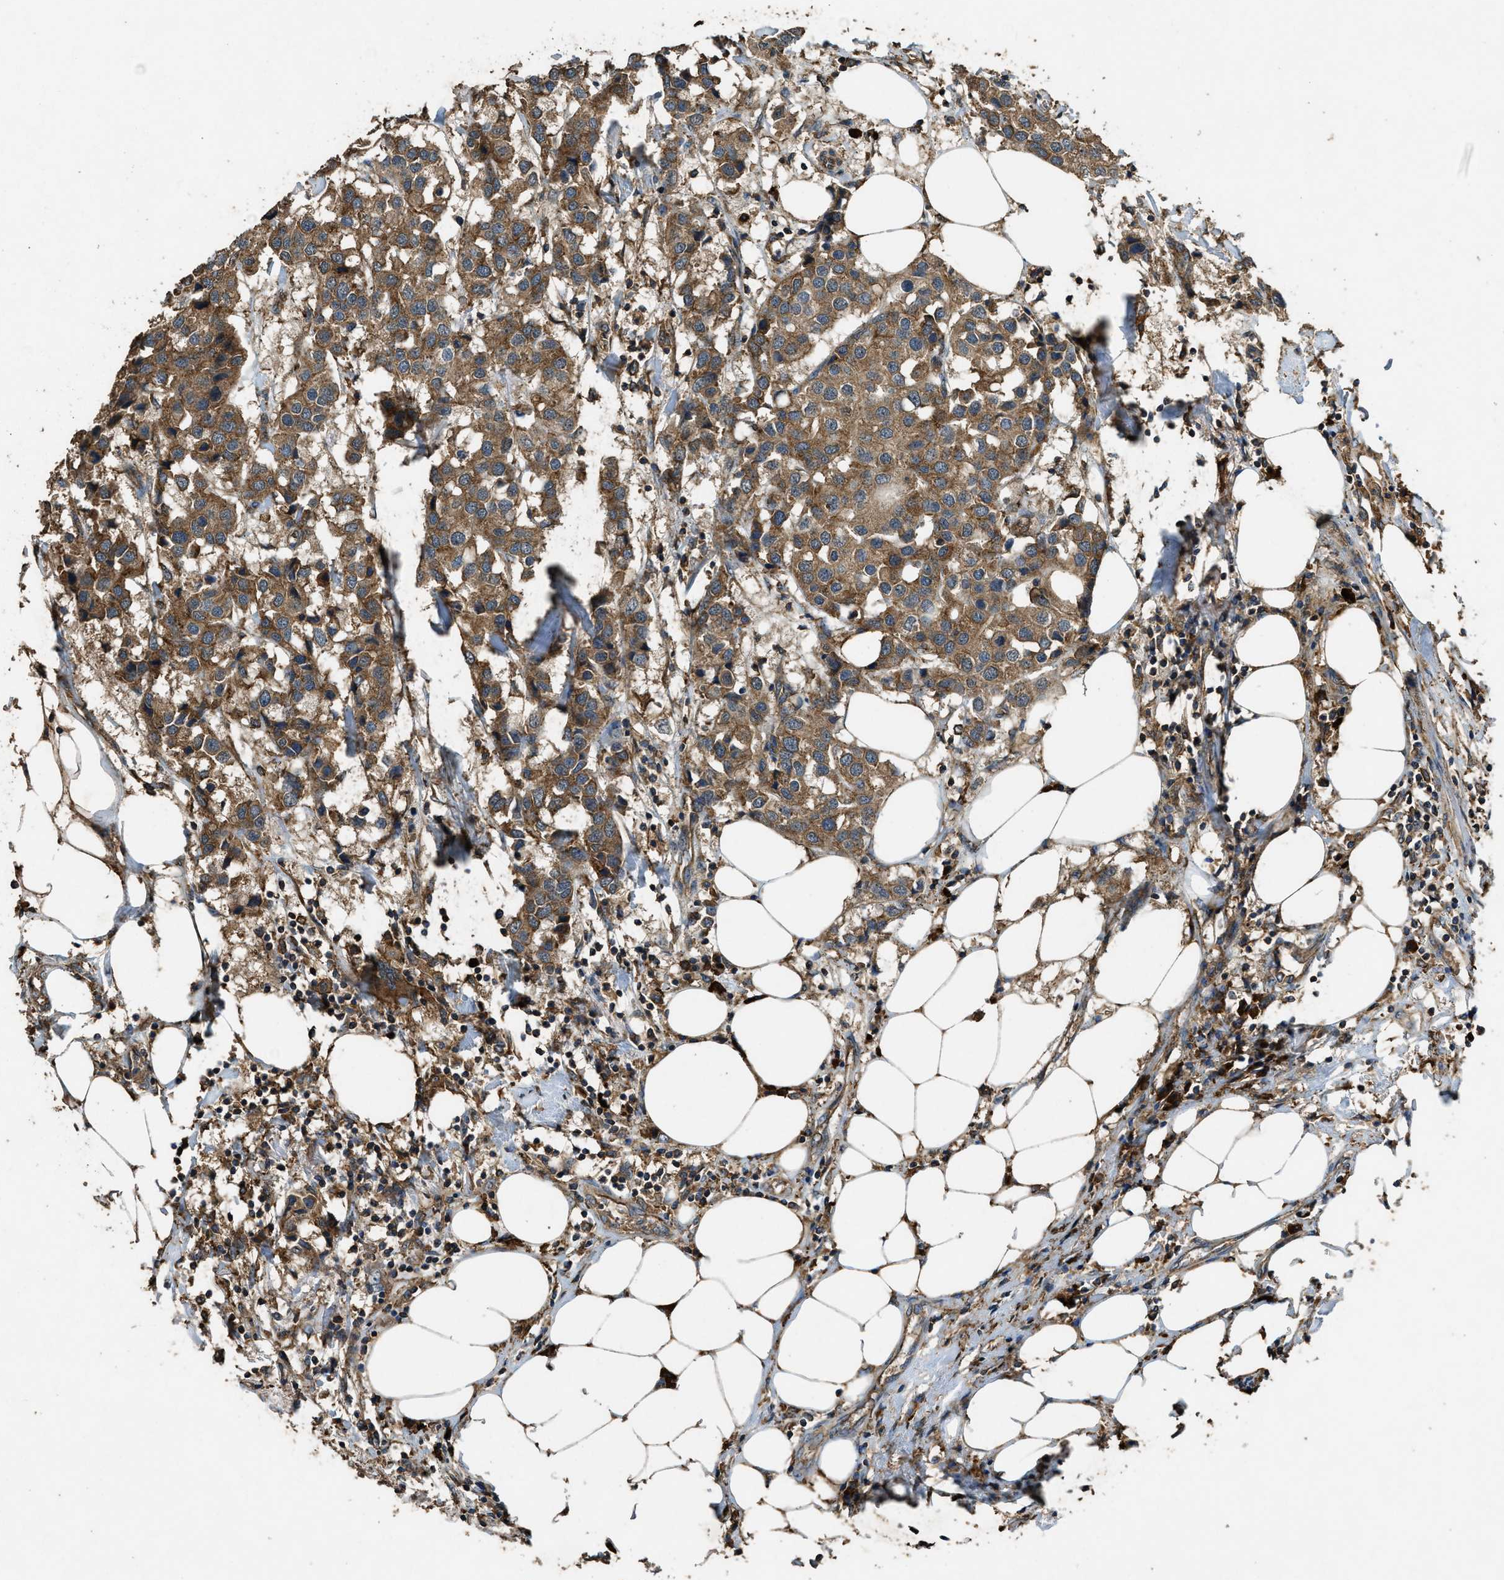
{"staining": {"intensity": "moderate", "quantity": ">75%", "location": "cytoplasmic/membranous"}, "tissue": "breast cancer", "cell_type": "Tumor cells", "image_type": "cancer", "snomed": [{"axis": "morphology", "description": "Duct carcinoma"}, {"axis": "topography", "description": "Breast"}], "caption": "IHC staining of breast cancer (invasive ductal carcinoma), which reveals medium levels of moderate cytoplasmic/membranous staining in about >75% of tumor cells indicating moderate cytoplasmic/membranous protein positivity. The staining was performed using DAB (brown) for protein detection and nuclei were counterstained in hematoxylin (blue).", "gene": "MAP3K8", "patient": {"sex": "female", "age": 80}}